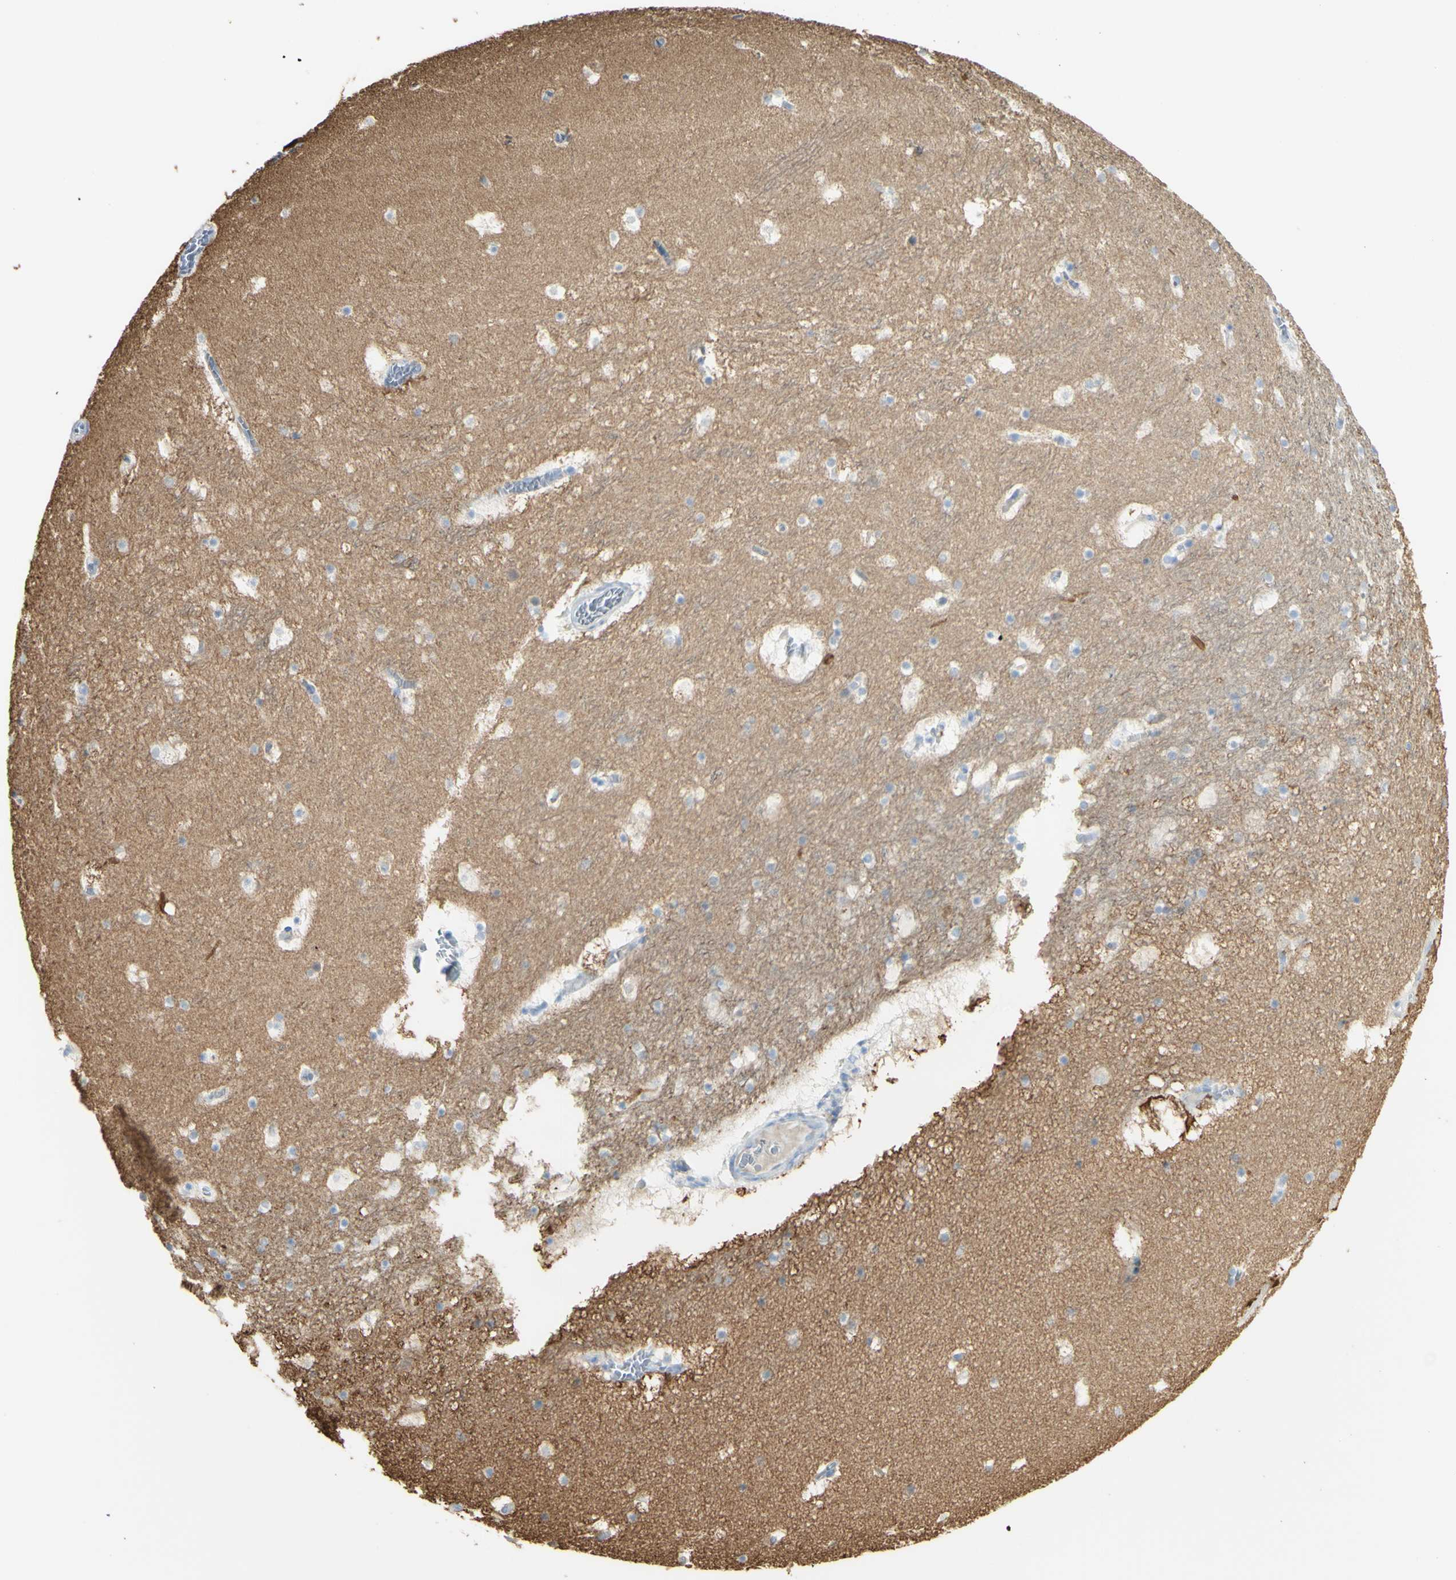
{"staining": {"intensity": "weak", "quantity": "<25%", "location": "cytoplasmic/membranous"}, "tissue": "hippocampus", "cell_type": "Glial cells", "image_type": "normal", "snomed": [{"axis": "morphology", "description": "Normal tissue, NOS"}, {"axis": "topography", "description": "Hippocampus"}], "caption": "Histopathology image shows no significant protein positivity in glial cells of benign hippocampus.", "gene": "TSPAN1", "patient": {"sex": "male", "age": 45}}